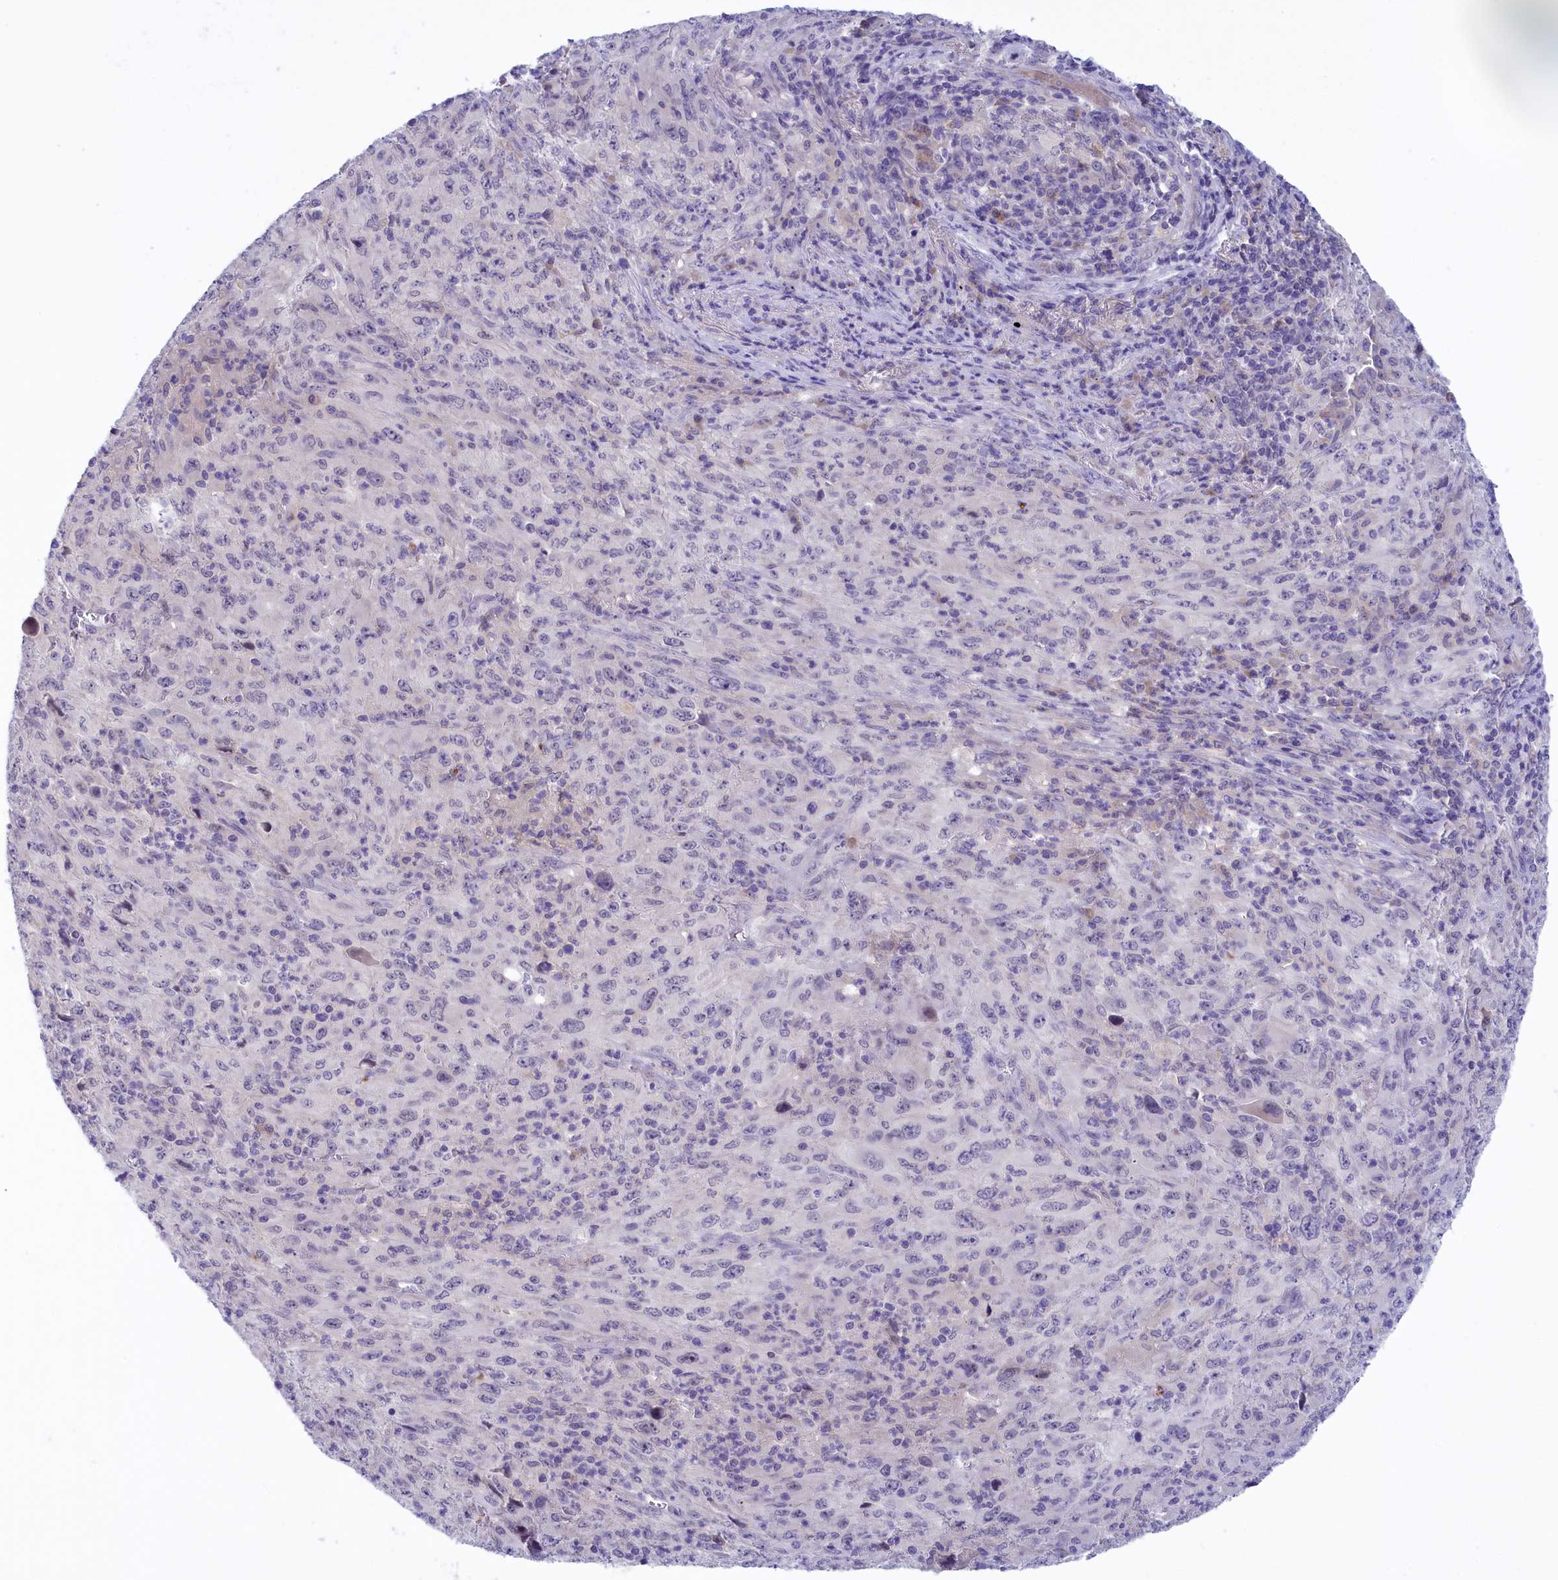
{"staining": {"intensity": "negative", "quantity": "none", "location": "none"}, "tissue": "melanoma", "cell_type": "Tumor cells", "image_type": "cancer", "snomed": [{"axis": "morphology", "description": "Malignant melanoma, Metastatic site"}, {"axis": "topography", "description": "Skin"}], "caption": "Tumor cells are negative for brown protein staining in melanoma.", "gene": "STYX", "patient": {"sex": "female", "age": 56}}